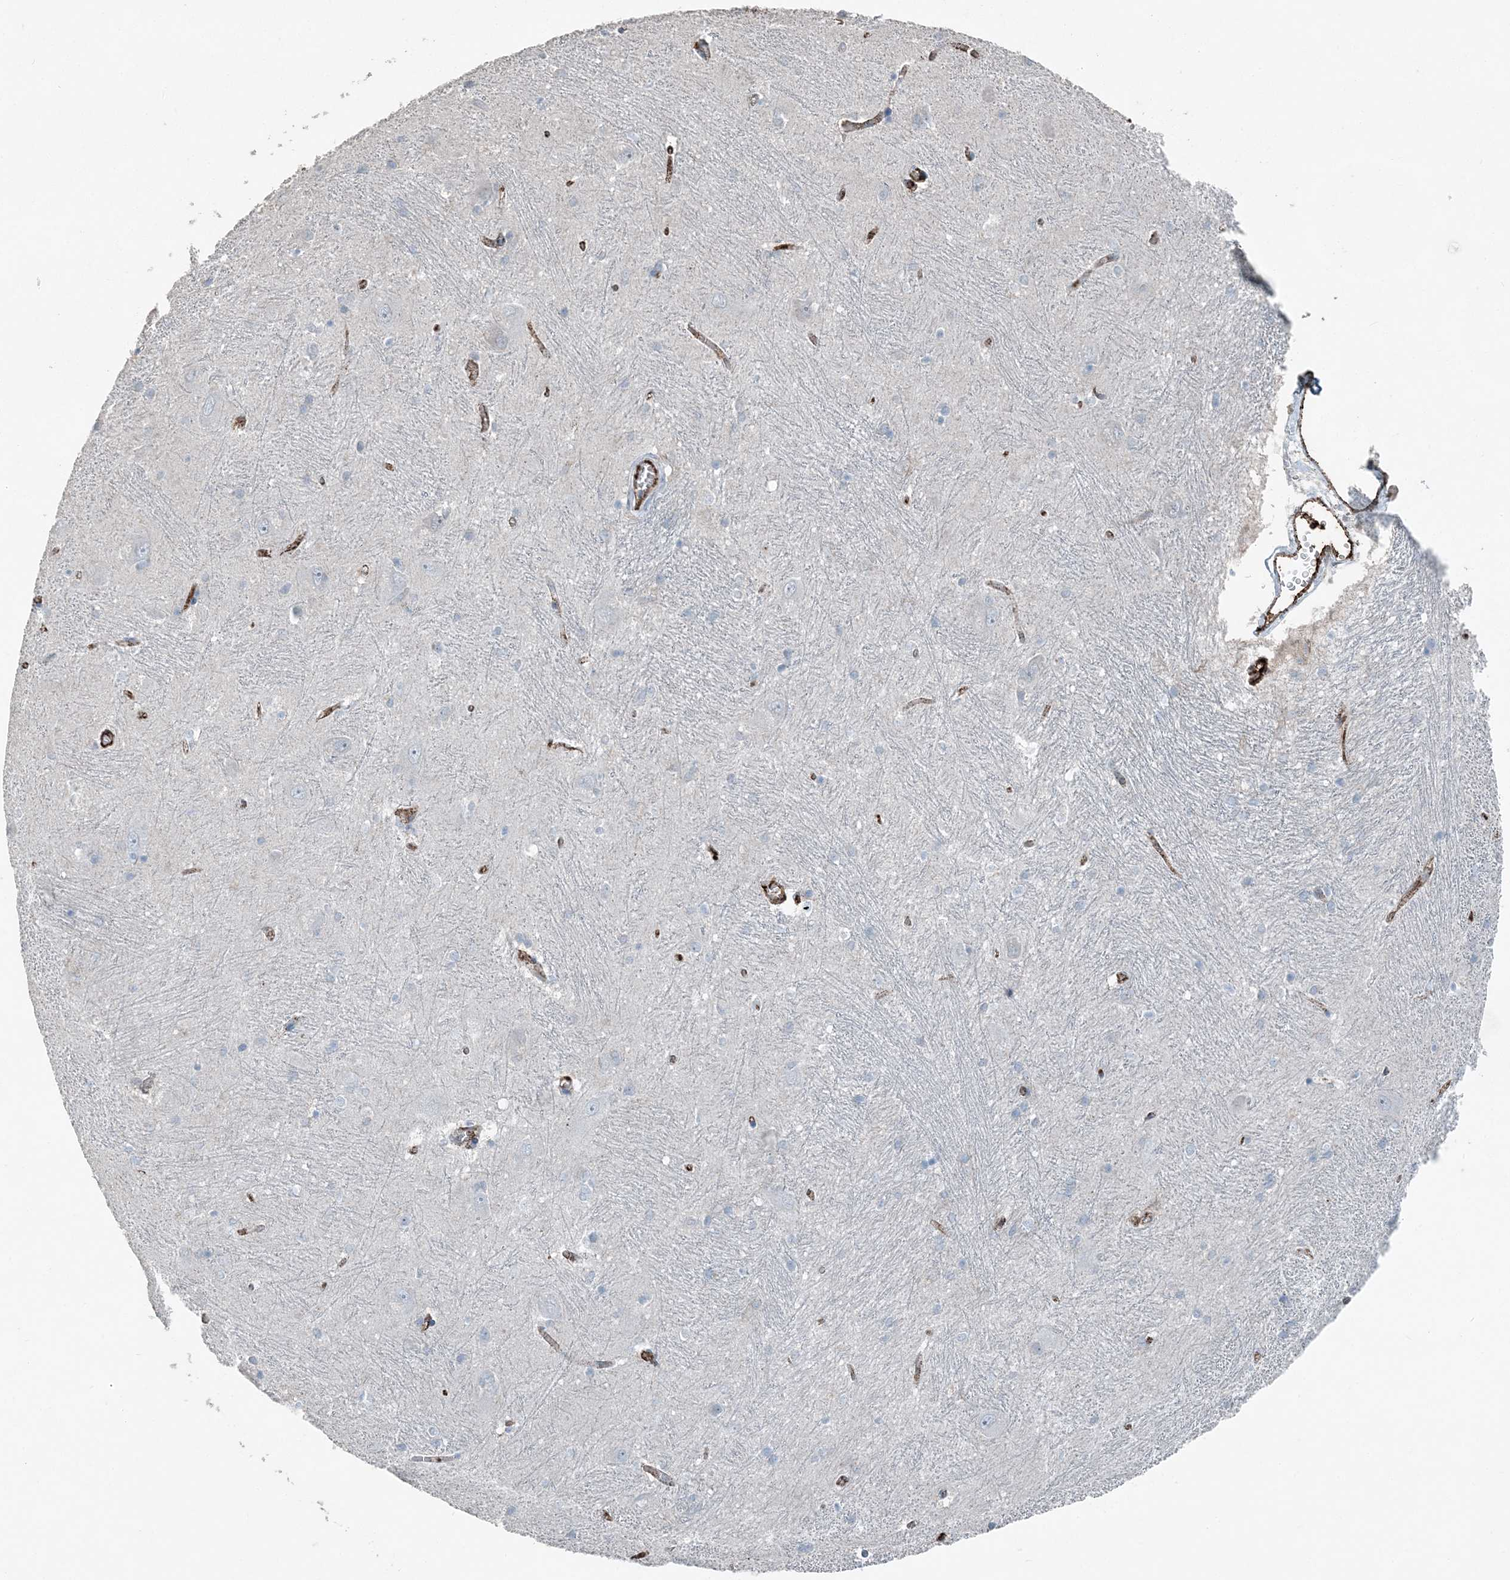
{"staining": {"intensity": "negative", "quantity": "none", "location": "none"}, "tissue": "caudate", "cell_type": "Glial cells", "image_type": "normal", "snomed": [{"axis": "morphology", "description": "Normal tissue, NOS"}, {"axis": "topography", "description": "Lateral ventricle wall"}], "caption": "Histopathology image shows no significant protein positivity in glial cells of benign caudate. (DAB (3,3'-diaminobenzidine) IHC visualized using brightfield microscopy, high magnification).", "gene": "ELOVL7", "patient": {"sex": "male", "age": 37}}